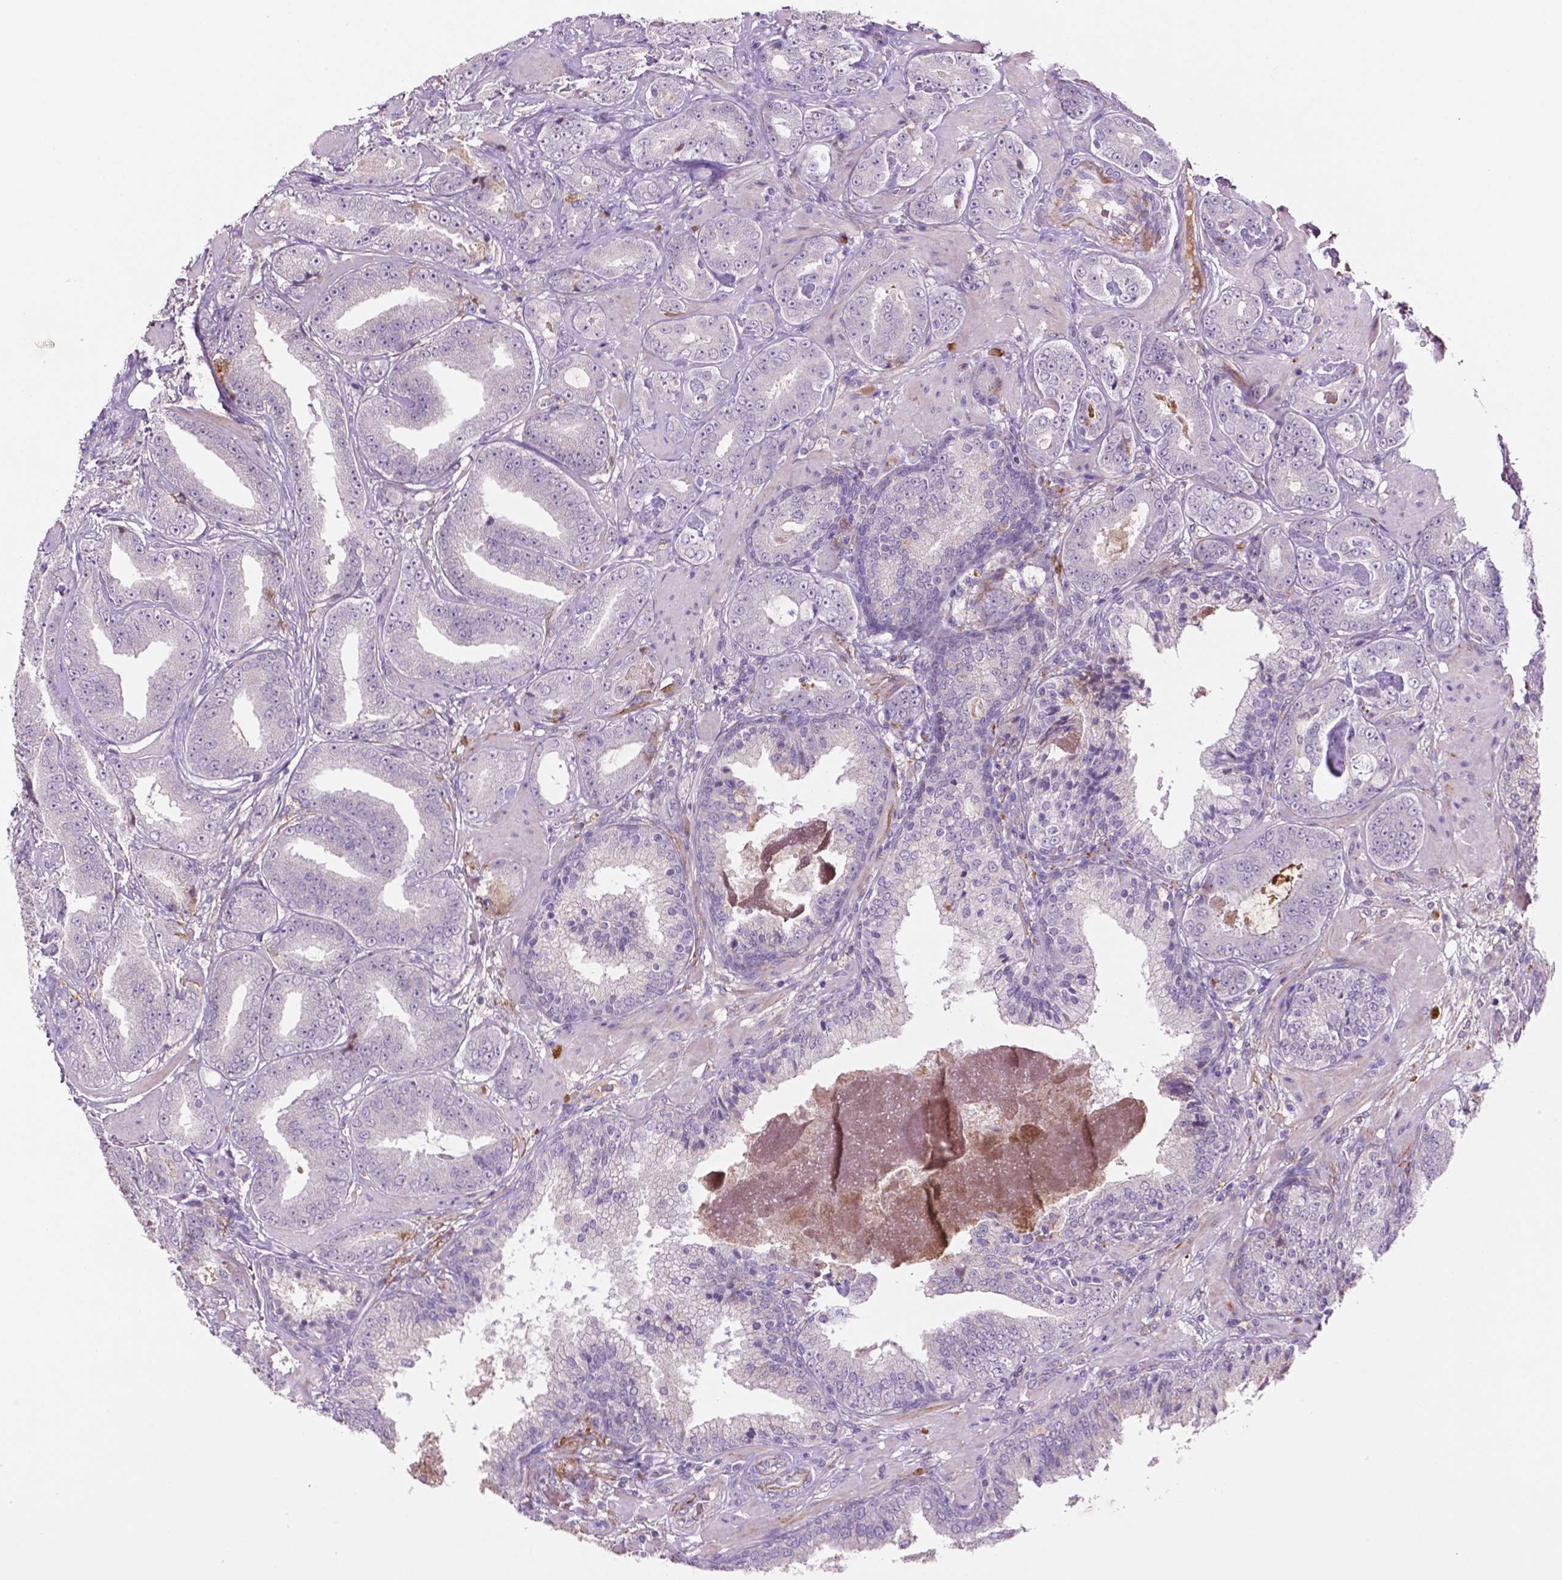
{"staining": {"intensity": "negative", "quantity": "none", "location": "none"}, "tissue": "prostate cancer", "cell_type": "Tumor cells", "image_type": "cancer", "snomed": [{"axis": "morphology", "description": "Adenocarcinoma, Low grade"}, {"axis": "topography", "description": "Prostate"}], "caption": "Adenocarcinoma (low-grade) (prostate) was stained to show a protein in brown. There is no significant positivity in tumor cells.", "gene": "FBLN1", "patient": {"sex": "male", "age": 60}}